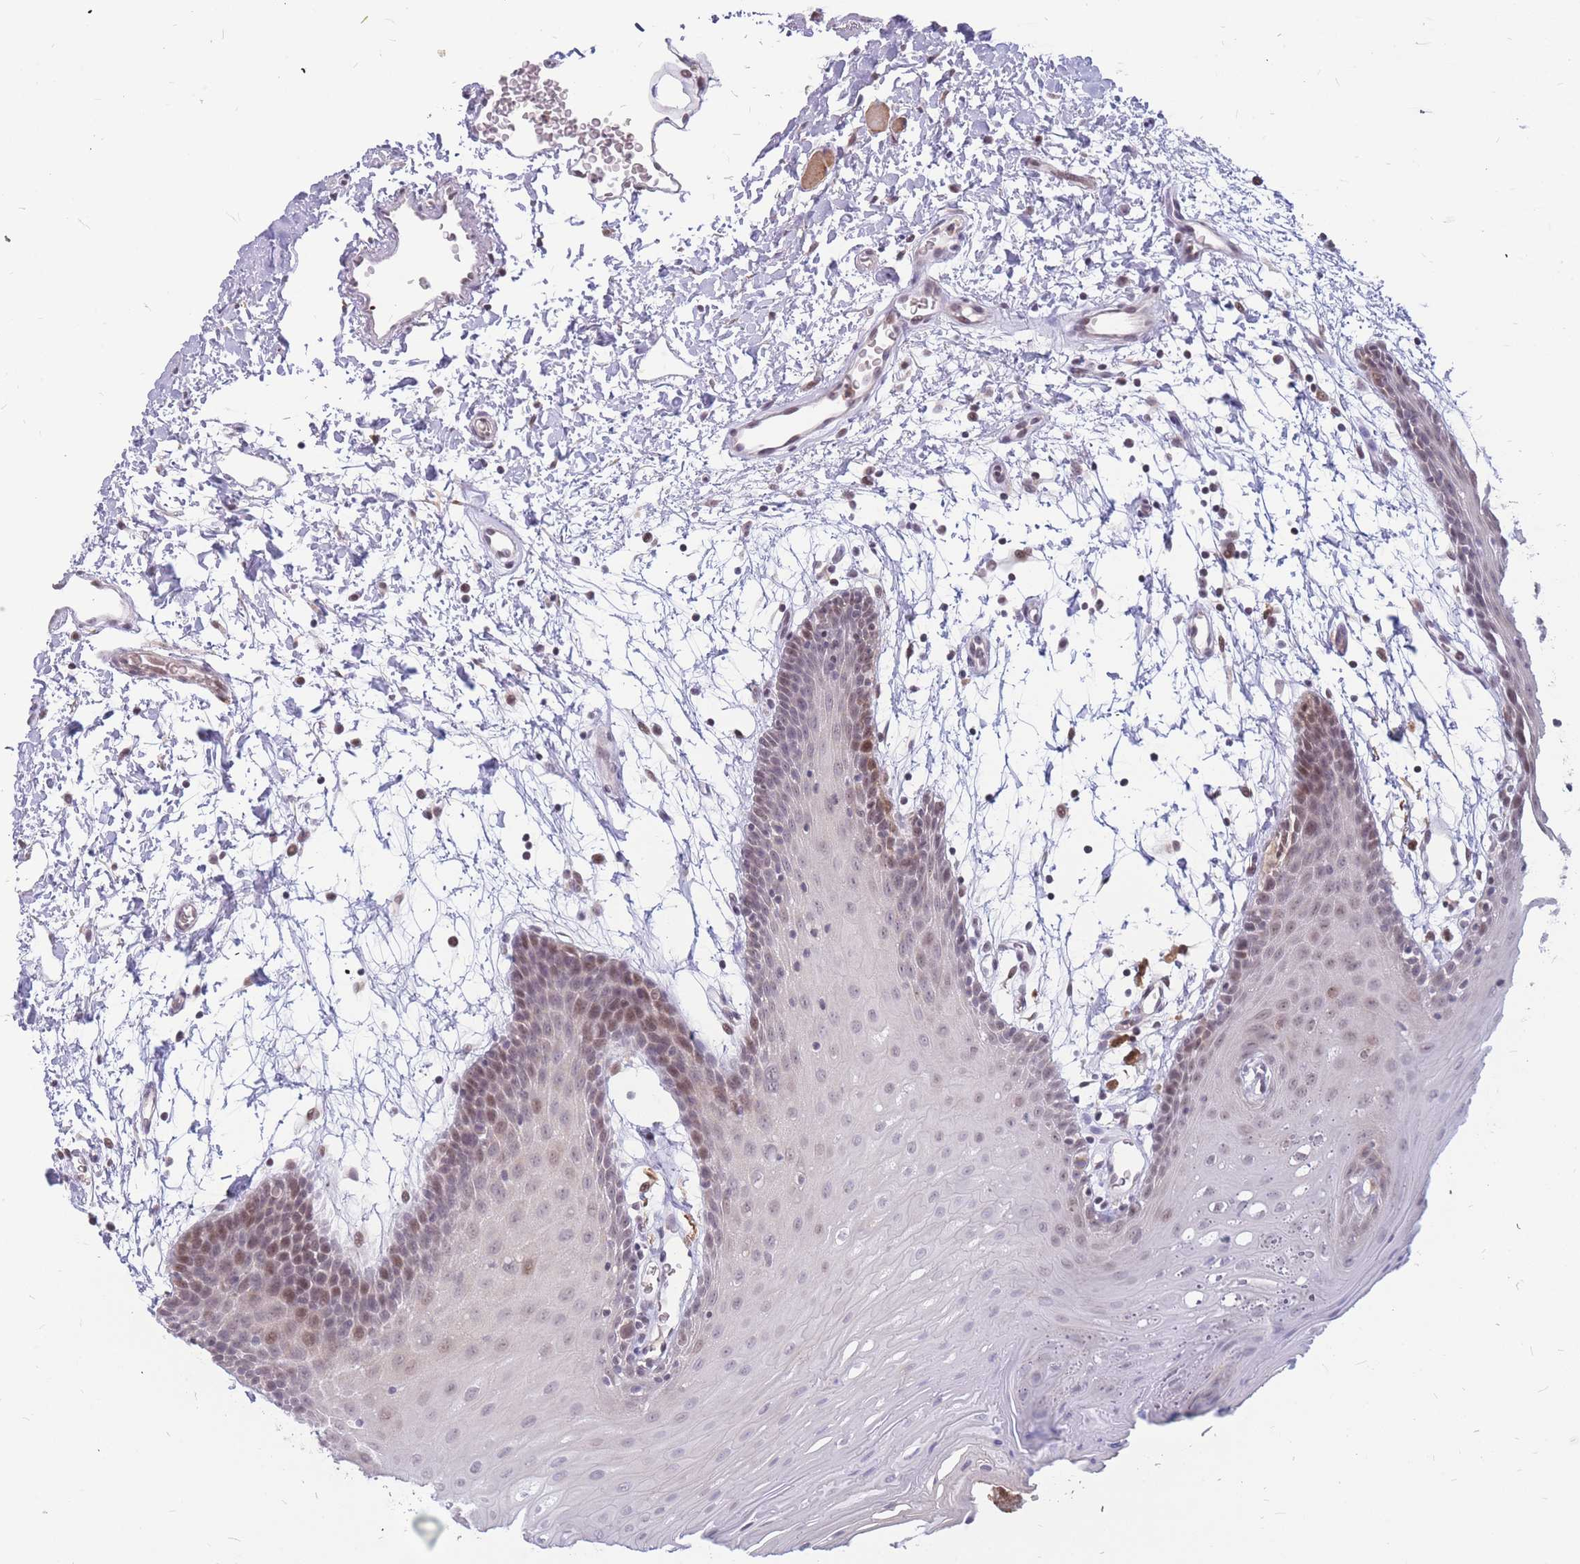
{"staining": {"intensity": "moderate", "quantity": "25%-75%", "location": "nuclear"}, "tissue": "oral mucosa", "cell_type": "Squamous epithelial cells", "image_type": "normal", "snomed": [{"axis": "morphology", "description": "Normal tissue, NOS"}, {"axis": "topography", "description": "Skeletal muscle"}, {"axis": "topography", "description": "Oral tissue"}, {"axis": "topography", "description": "Salivary gland"}, {"axis": "topography", "description": "Peripheral nerve tissue"}], "caption": "A brown stain highlights moderate nuclear expression of a protein in squamous epithelial cells of normal human oral mucosa. The protein of interest is stained brown, and the nuclei are stained in blue (DAB (3,3'-diaminobenzidine) IHC with brightfield microscopy, high magnification).", "gene": "ADD2", "patient": {"sex": "male", "age": 54}}